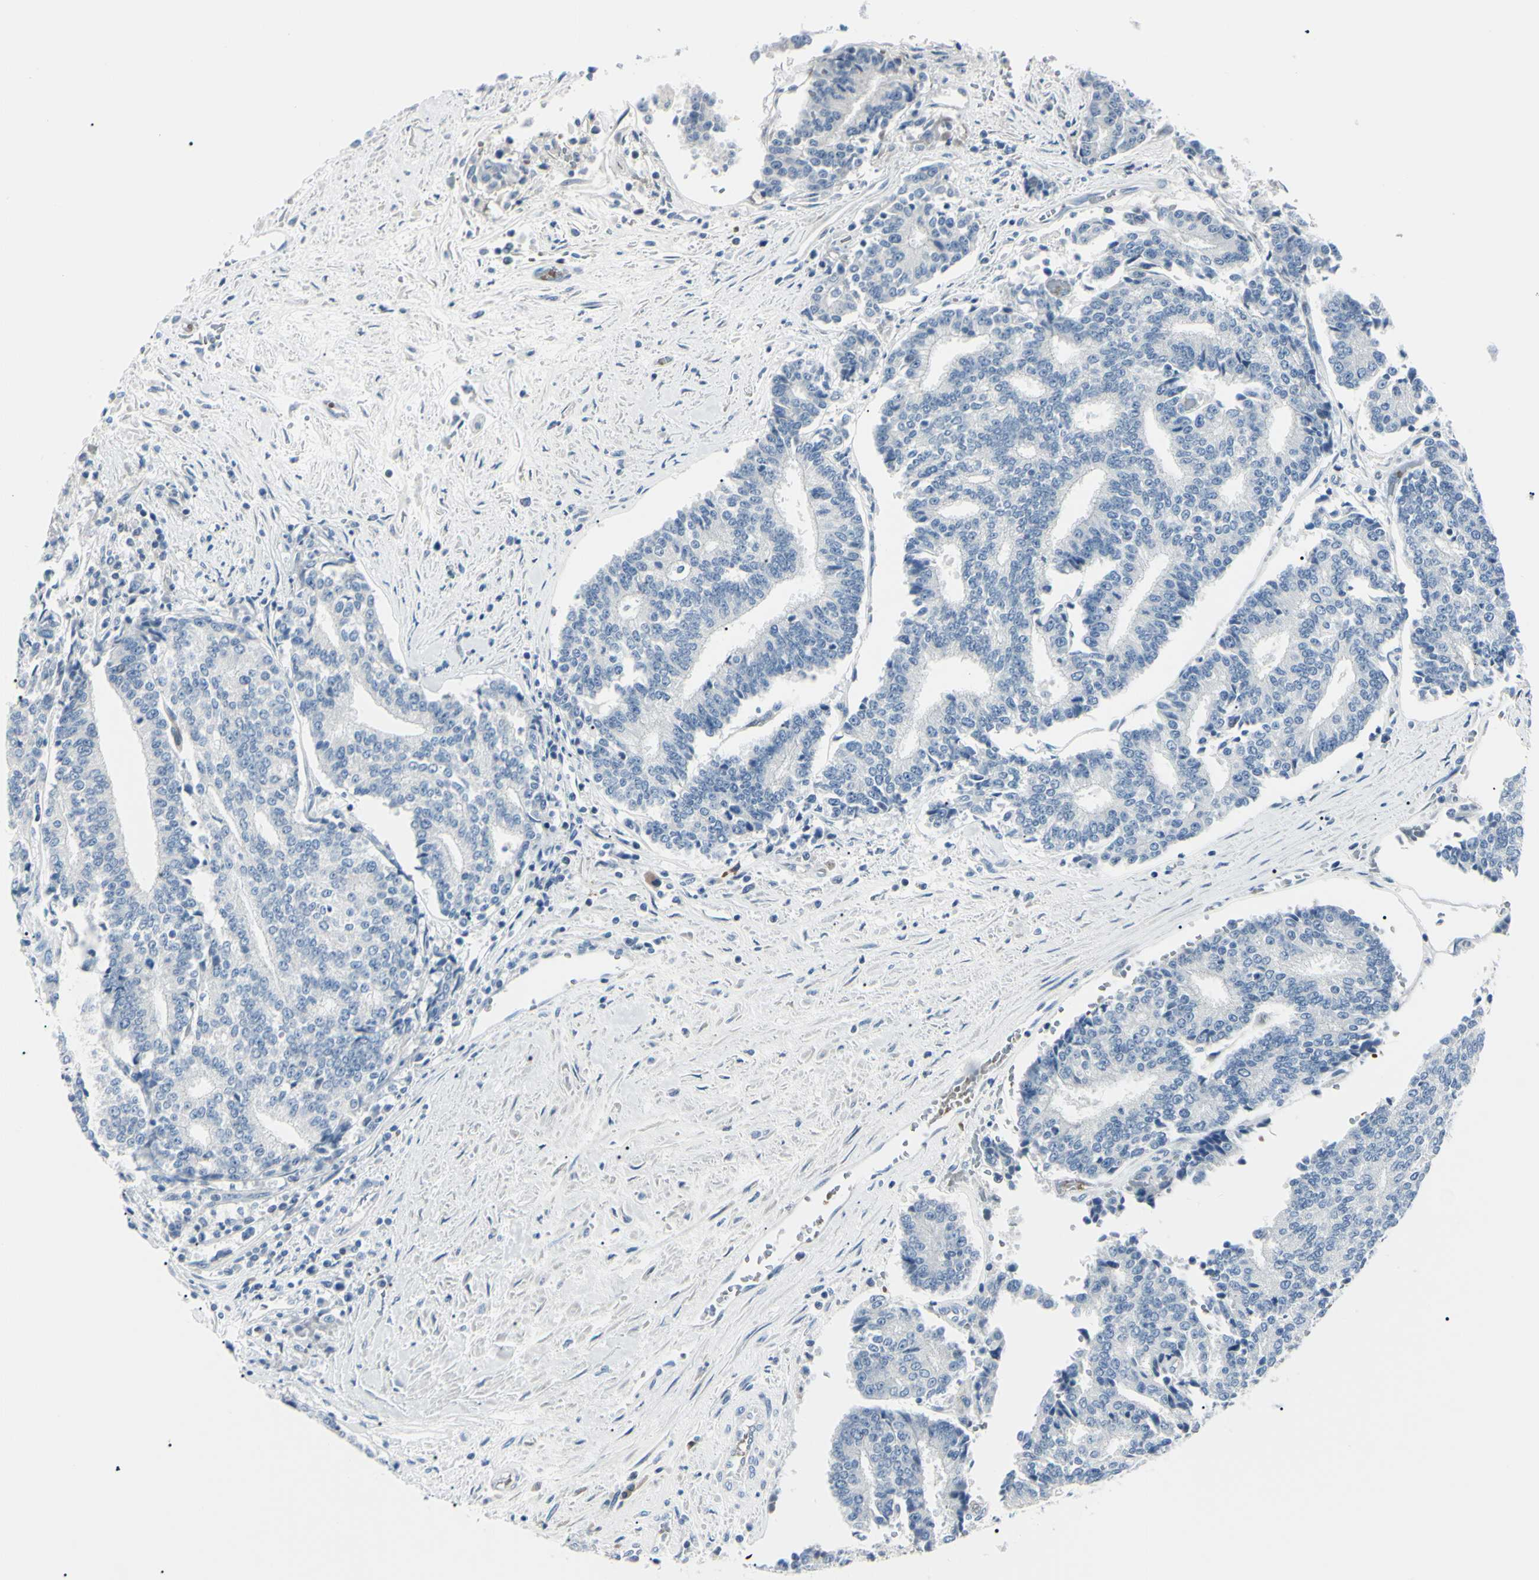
{"staining": {"intensity": "negative", "quantity": "none", "location": "none"}, "tissue": "prostate cancer", "cell_type": "Tumor cells", "image_type": "cancer", "snomed": [{"axis": "morphology", "description": "Normal tissue, NOS"}, {"axis": "morphology", "description": "Adenocarcinoma, High grade"}, {"axis": "topography", "description": "Prostate"}, {"axis": "topography", "description": "Seminal veicle"}], "caption": "Human adenocarcinoma (high-grade) (prostate) stained for a protein using immunohistochemistry (IHC) reveals no staining in tumor cells.", "gene": "CA2", "patient": {"sex": "male", "age": 55}}